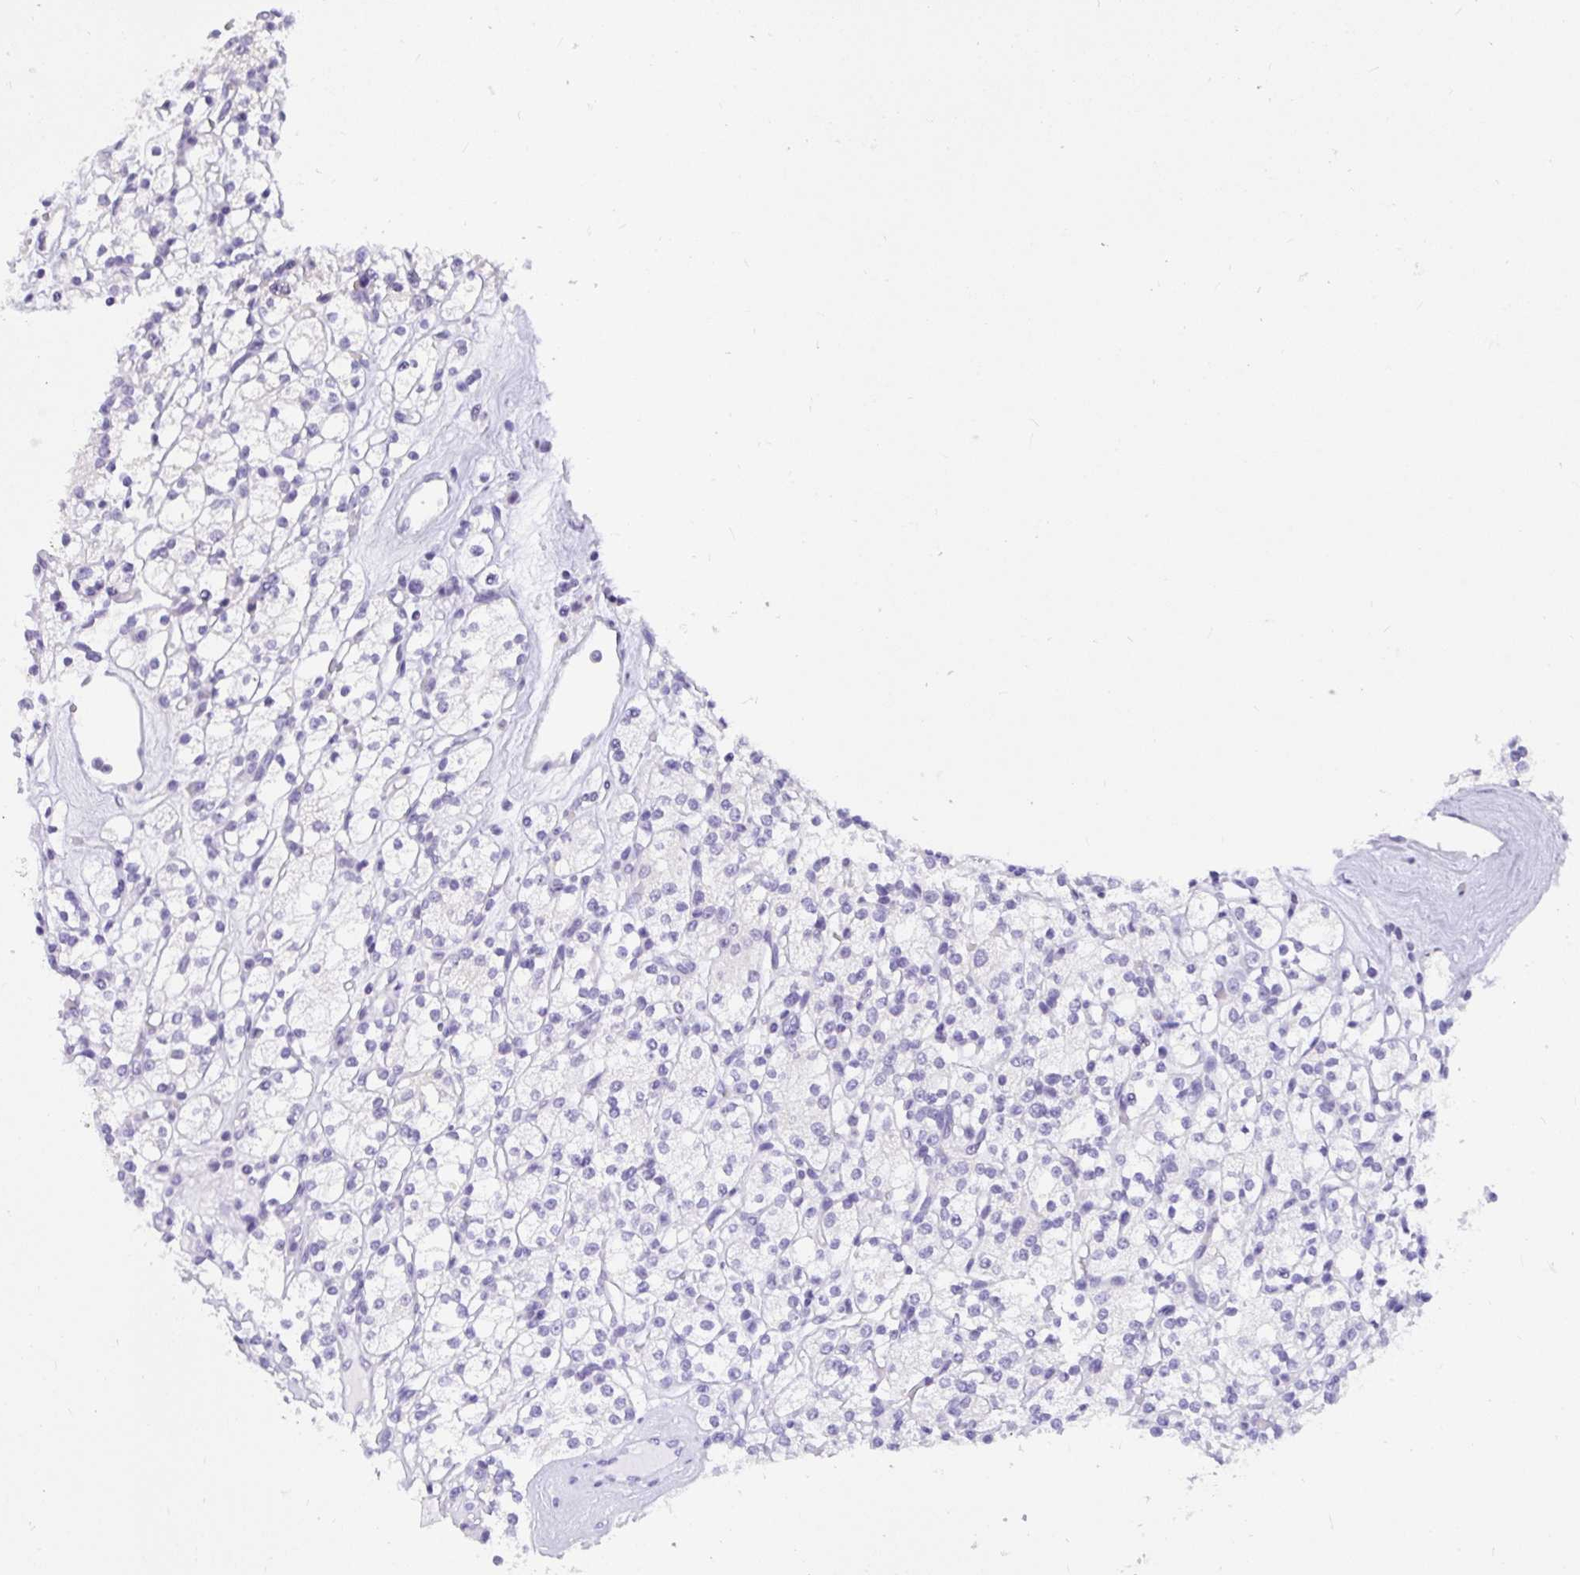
{"staining": {"intensity": "negative", "quantity": "none", "location": "none"}, "tissue": "renal cancer", "cell_type": "Tumor cells", "image_type": "cancer", "snomed": [{"axis": "morphology", "description": "Adenocarcinoma, NOS"}, {"axis": "topography", "description": "Kidney"}], "caption": "Immunohistochemistry (IHC) of renal cancer demonstrates no staining in tumor cells.", "gene": "PPP1CA", "patient": {"sex": "male", "age": 77}}